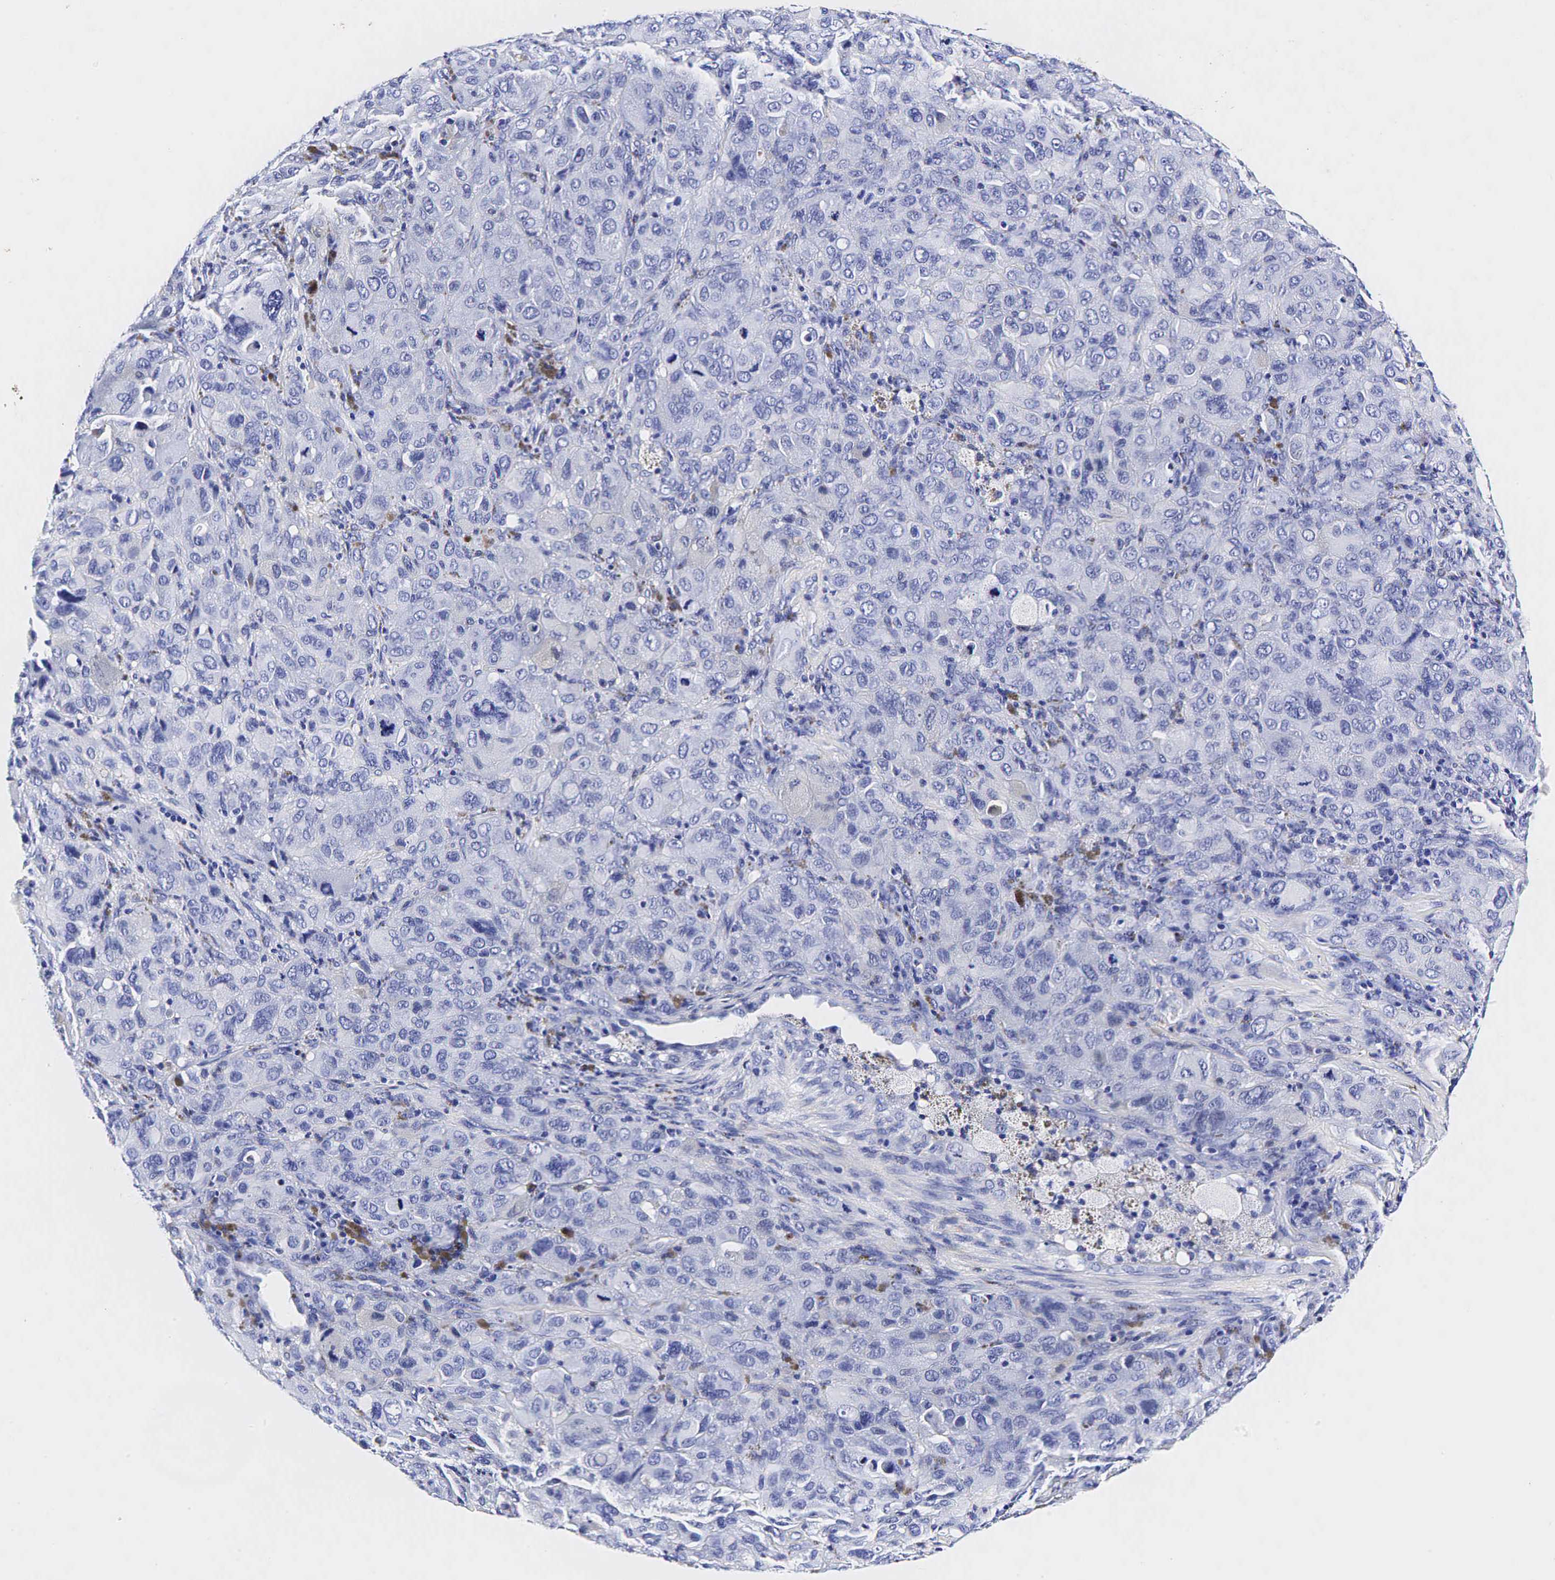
{"staining": {"intensity": "negative", "quantity": "none", "location": "none"}, "tissue": "melanoma", "cell_type": "Tumor cells", "image_type": "cancer", "snomed": [{"axis": "morphology", "description": "Malignant melanoma, Metastatic site"}, {"axis": "topography", "description": "Skin"}], "caption": "This is an immunohistochemistry image of malignant melanoma (metastatic site). There is no expression in tumor cells.", "gene": "GCG", "patient": {"sex": "male", "age": 32}}